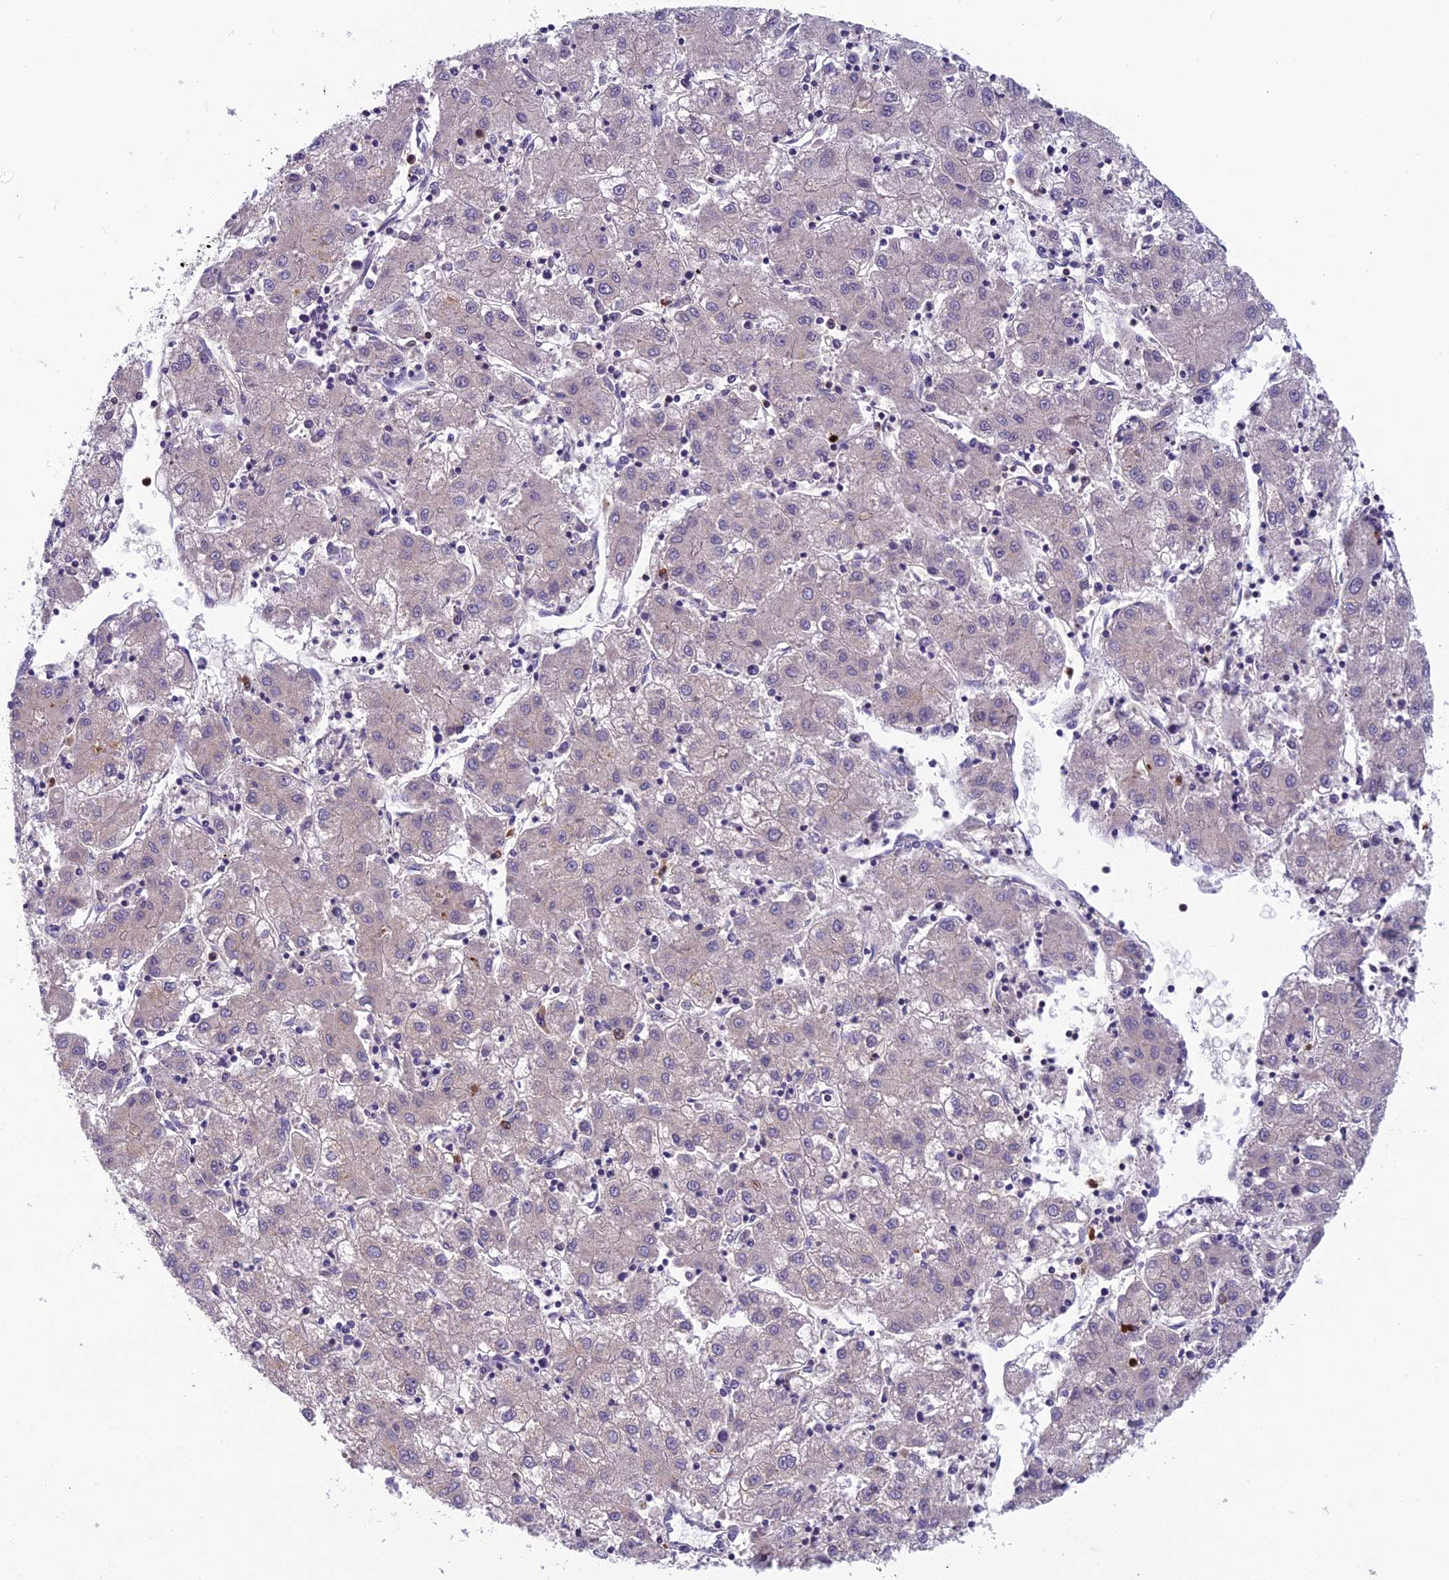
{"staining": {"intensity": "negative", "quantity": "none", "location": "none"}, "tissue": "liver cancer", "cell_type": "Tumor cells", "image_type": "cancer", "snomed": [{"axis": "morphology", "description": "Carcinoma, Hepatocellular, NOS"}, {"axis": "topography", "description": "Liver"}], "caption": "An image of human liver hepatocellular carcinoma is negative for staining in tumor cells.", "gene": "ENSG00000188897", "patient": {"sex": "male", "age": 72}}